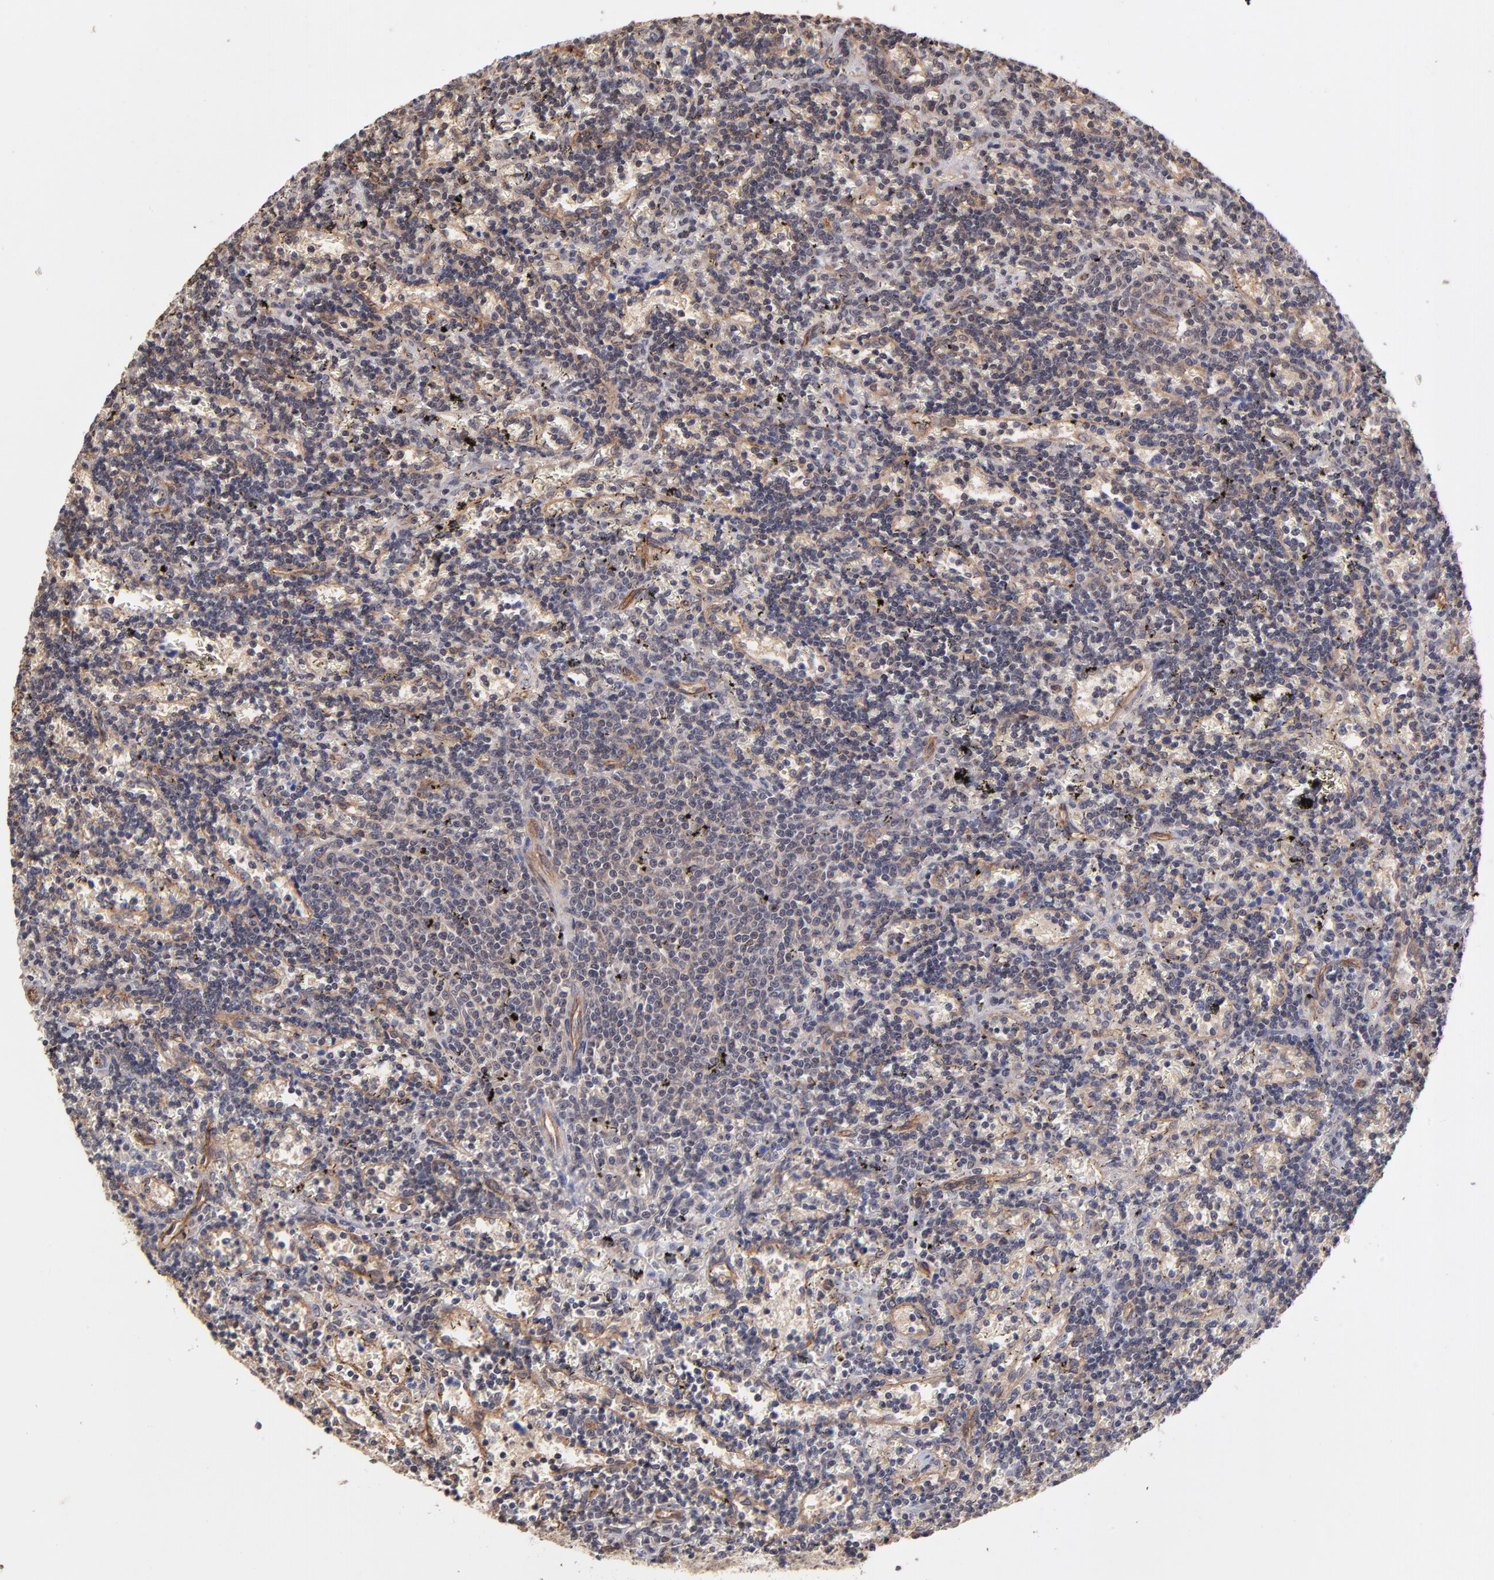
{"staining": {"intensity": "moderate", "quantity": ">75%", "location": "cytoplasmic/membranous"}, "tissue": "lymphoma", "cell_type": "Tumor cells", "image_type": "cancer", "snomed": [{"axis": "morphology", "description": "Malignant lymphoma, non-Hodgkin's type, Low grade"}, {"axis": "topography", "description": "Spleen"}], "caption": "Immunohistochemistry (IHC) image of neoplastic tissue: lymphoma stained using IHC reveals medium levels of moderate protein expression localized specifically in the cytoplasmic/membranous of tumor cells, appearing as a cytoplasmic/membranous brown color.", "gene": "STAP2", "patient": {"sex": "male", "age": 60}}